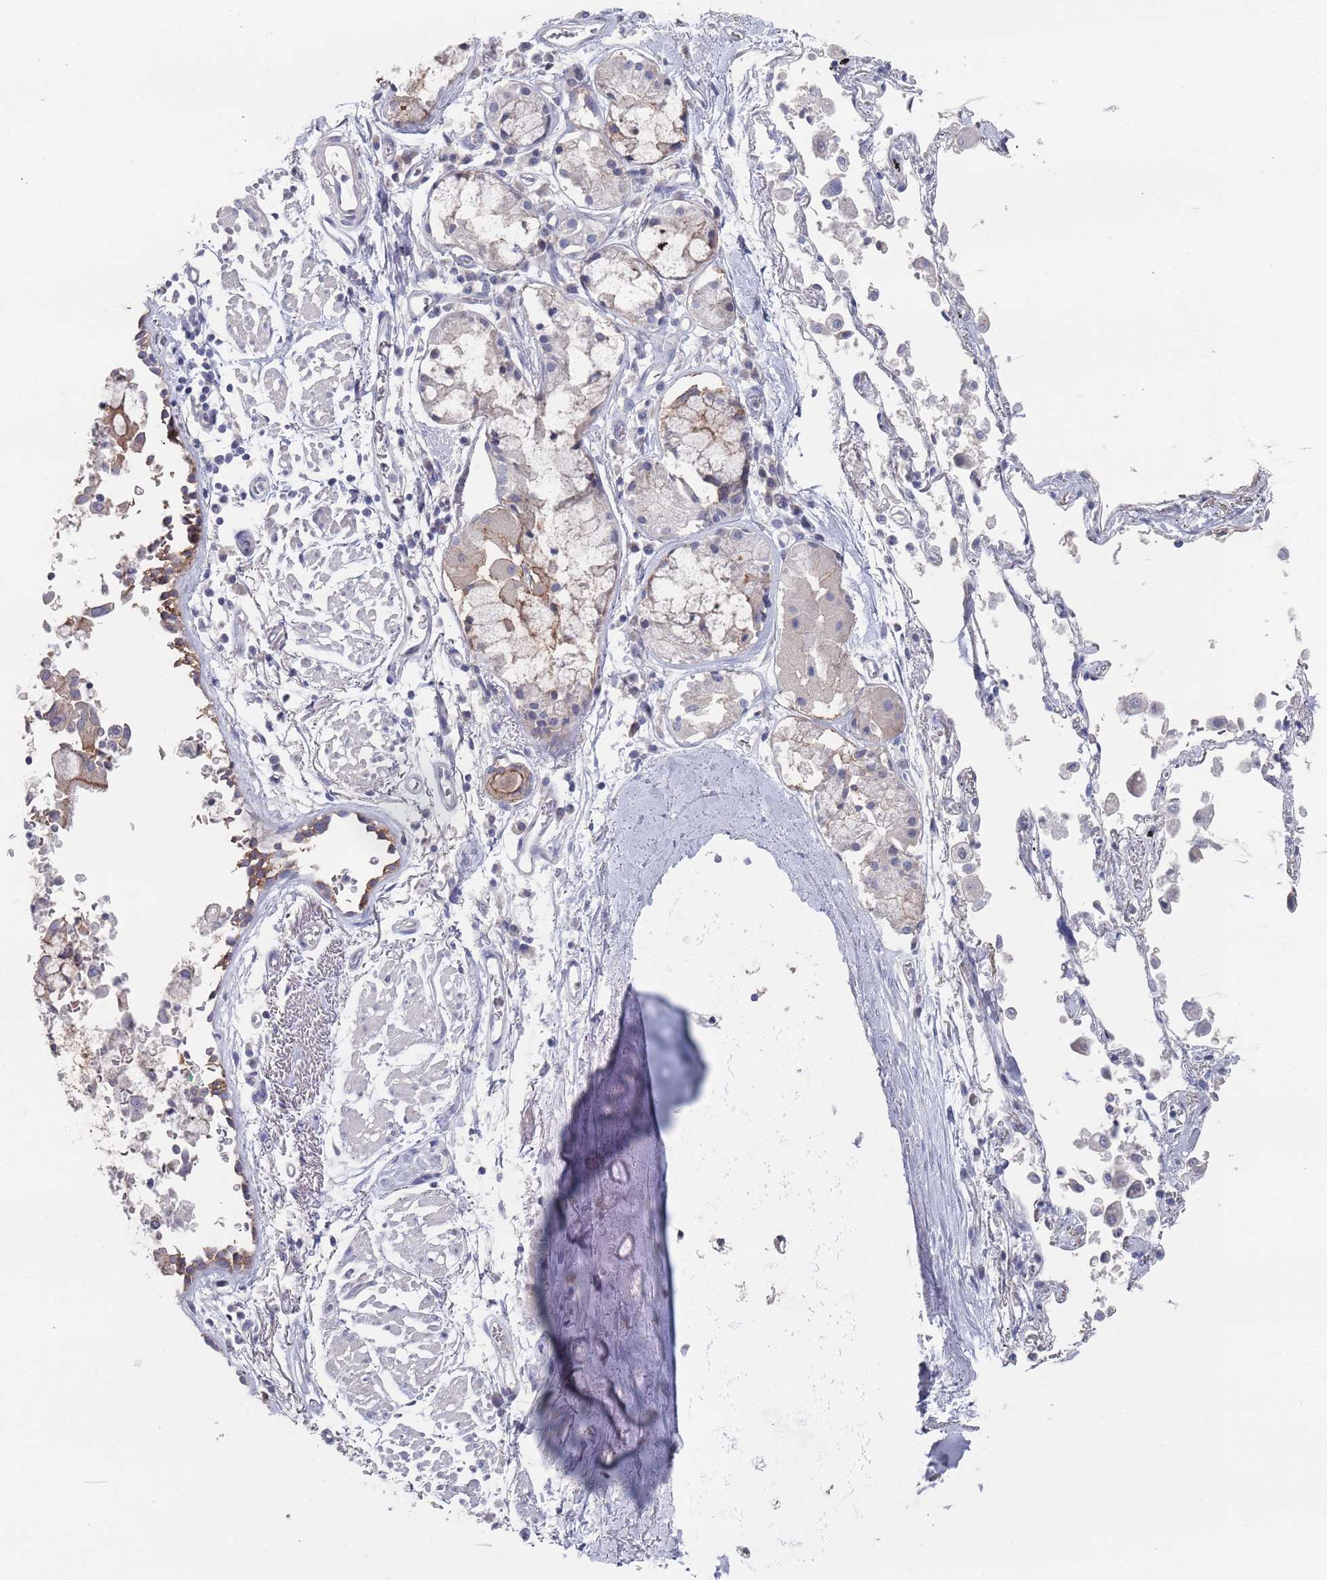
{"staining": {"intensity": "negative", "quantity": "none", "location": "none"}, "tissue": "adipose tissue", "cell_type": "Adipocytes", "image_type": "normal", "snomed": [{"axis": "morphology", "description": "Normal tissue, NOS"}, {"axis": "topography", "description": "Cartilage tissue"}], "caption": "Photomicrograph shows no protein positivity in adipocytes of unremarkable adipose tissue.", "gene": "PROM2", "patient": {"sex": "male", "age": 73}}